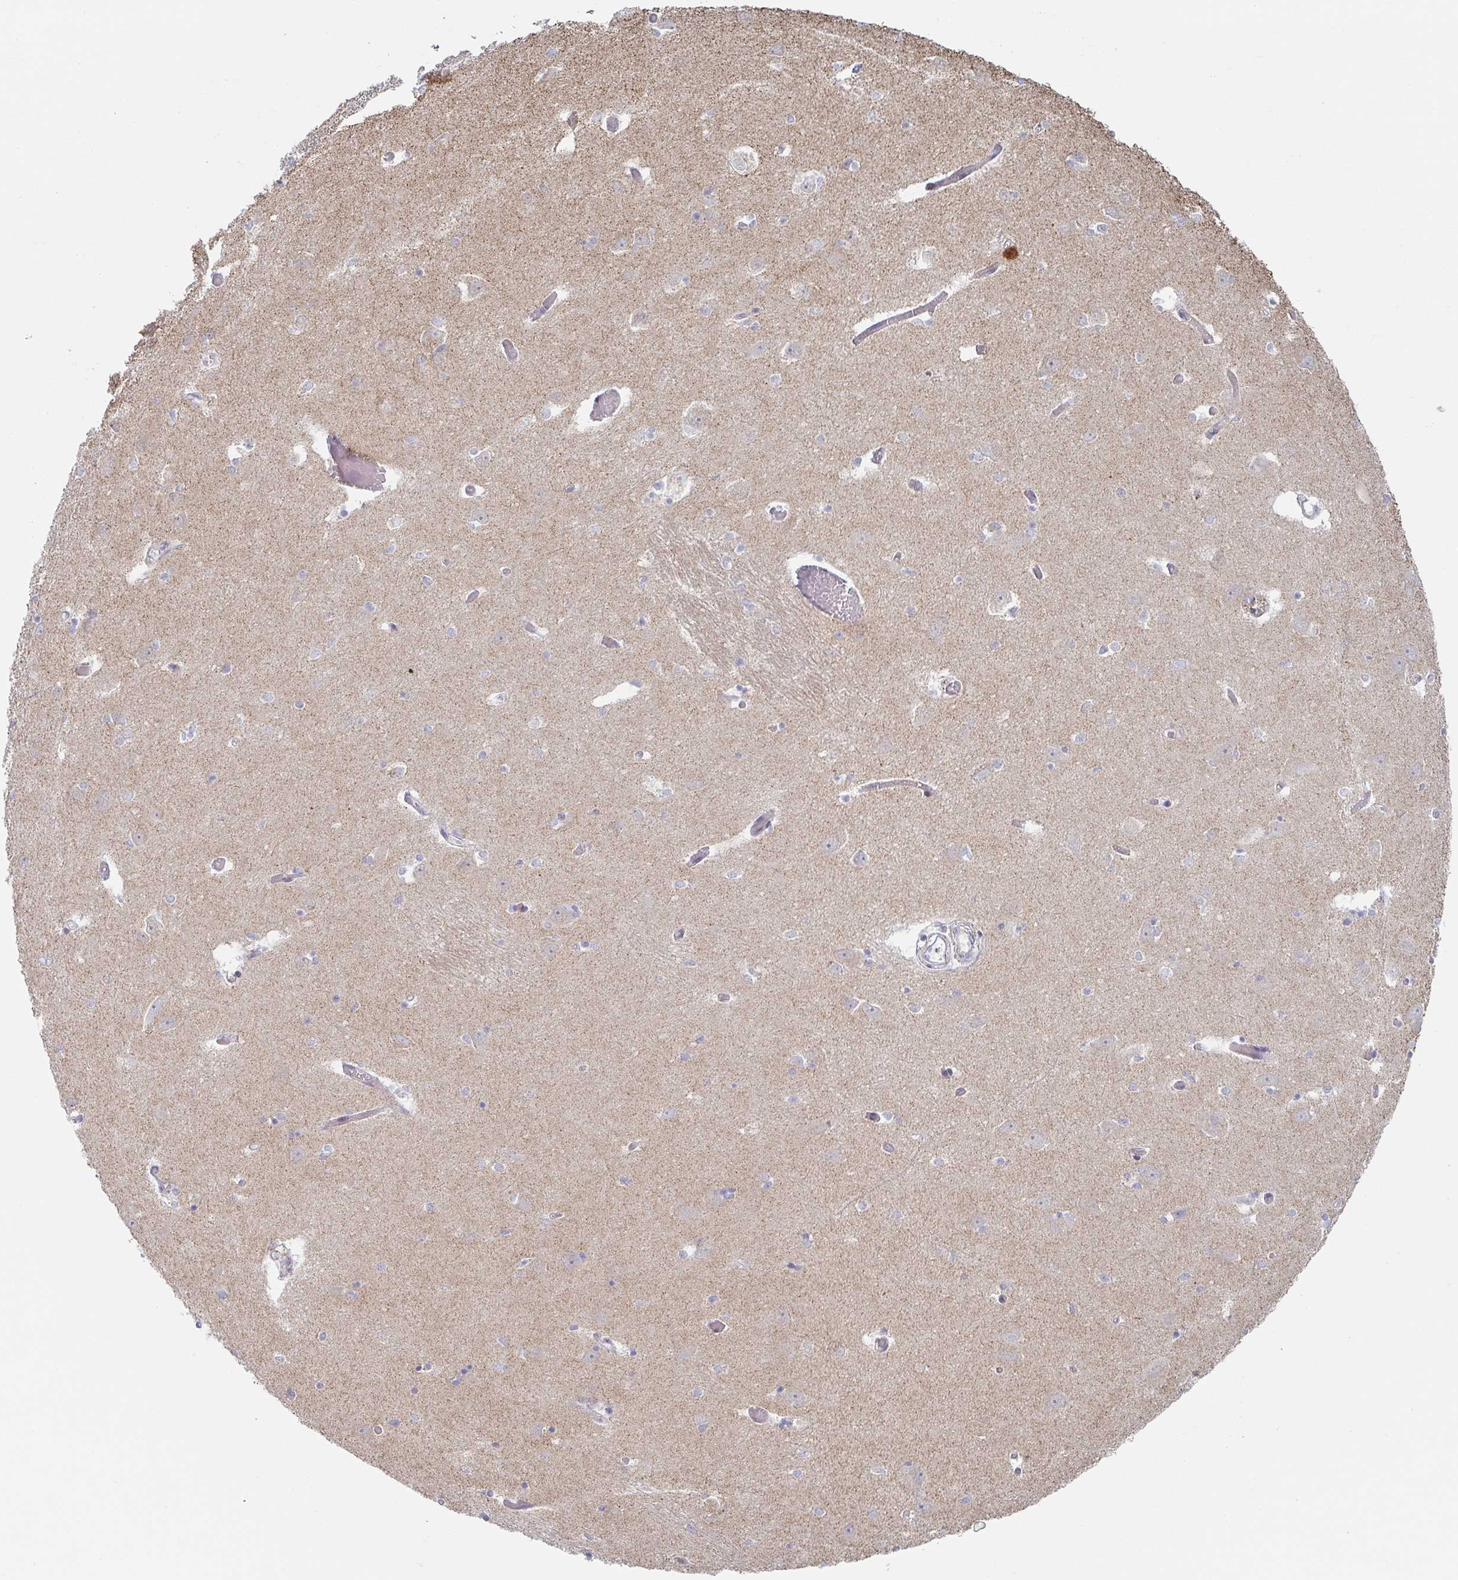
{"staining": {"intensity": "negative", "quantity": "none", "location": "none"}, "tissue": "caudate", "cell_type": "Glial cells", "image_type": "normal", "snomed": [{"axis": "morphology", "description": "Normal tissue, NOS"}, {"axis": "topography", "description": "Lateral ventricle wall"}, {"axis": "topography", "description": "Hippocampus"}], "caption": "This is a image of immunohistochemistry staining of benign caudate, which shows no expression in glial cells.", "gene": "ZNF526", "patient": {"sex": "female", "age": 63}}